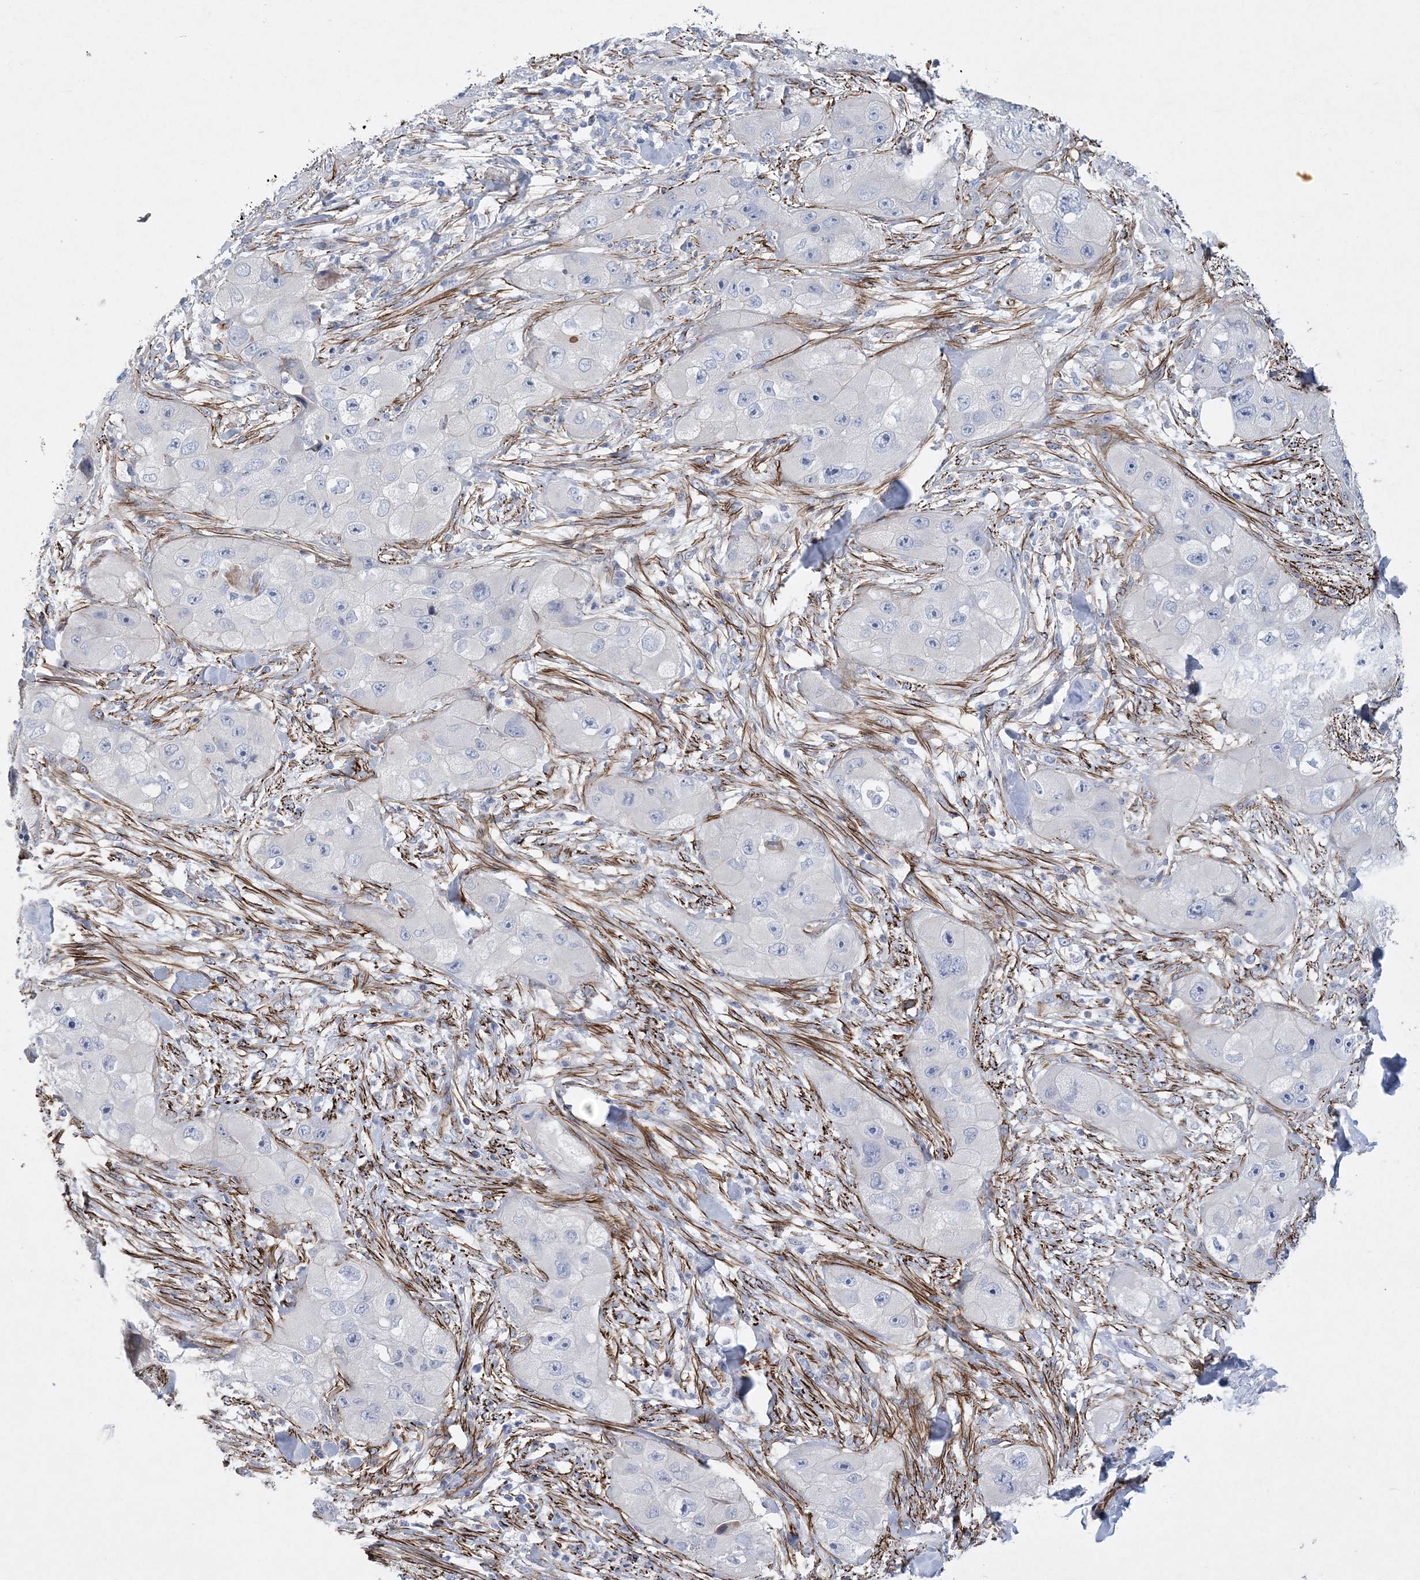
{"staining": {"intensity": "negative", "quantity": "none", "location": "none"}, "tissue": "skin cancer", "cell_type": "Tumor cells", "image_type": "cancer", "snomed": [{"axis": "morphology", "description": "Squamous cell carcinoma, NOS"}, {"axis": "topography", "description": "Skin"}, {"axis": "topography", "description": "Subcutis"}], "caption": "This is an immunohistochemistry photomicrograph of human skin cancer (squamous cell carcinoma). There is no staining in tumor cells.", "gene": "ARSJ", "patient": {"sex": "male", "age": 73}}